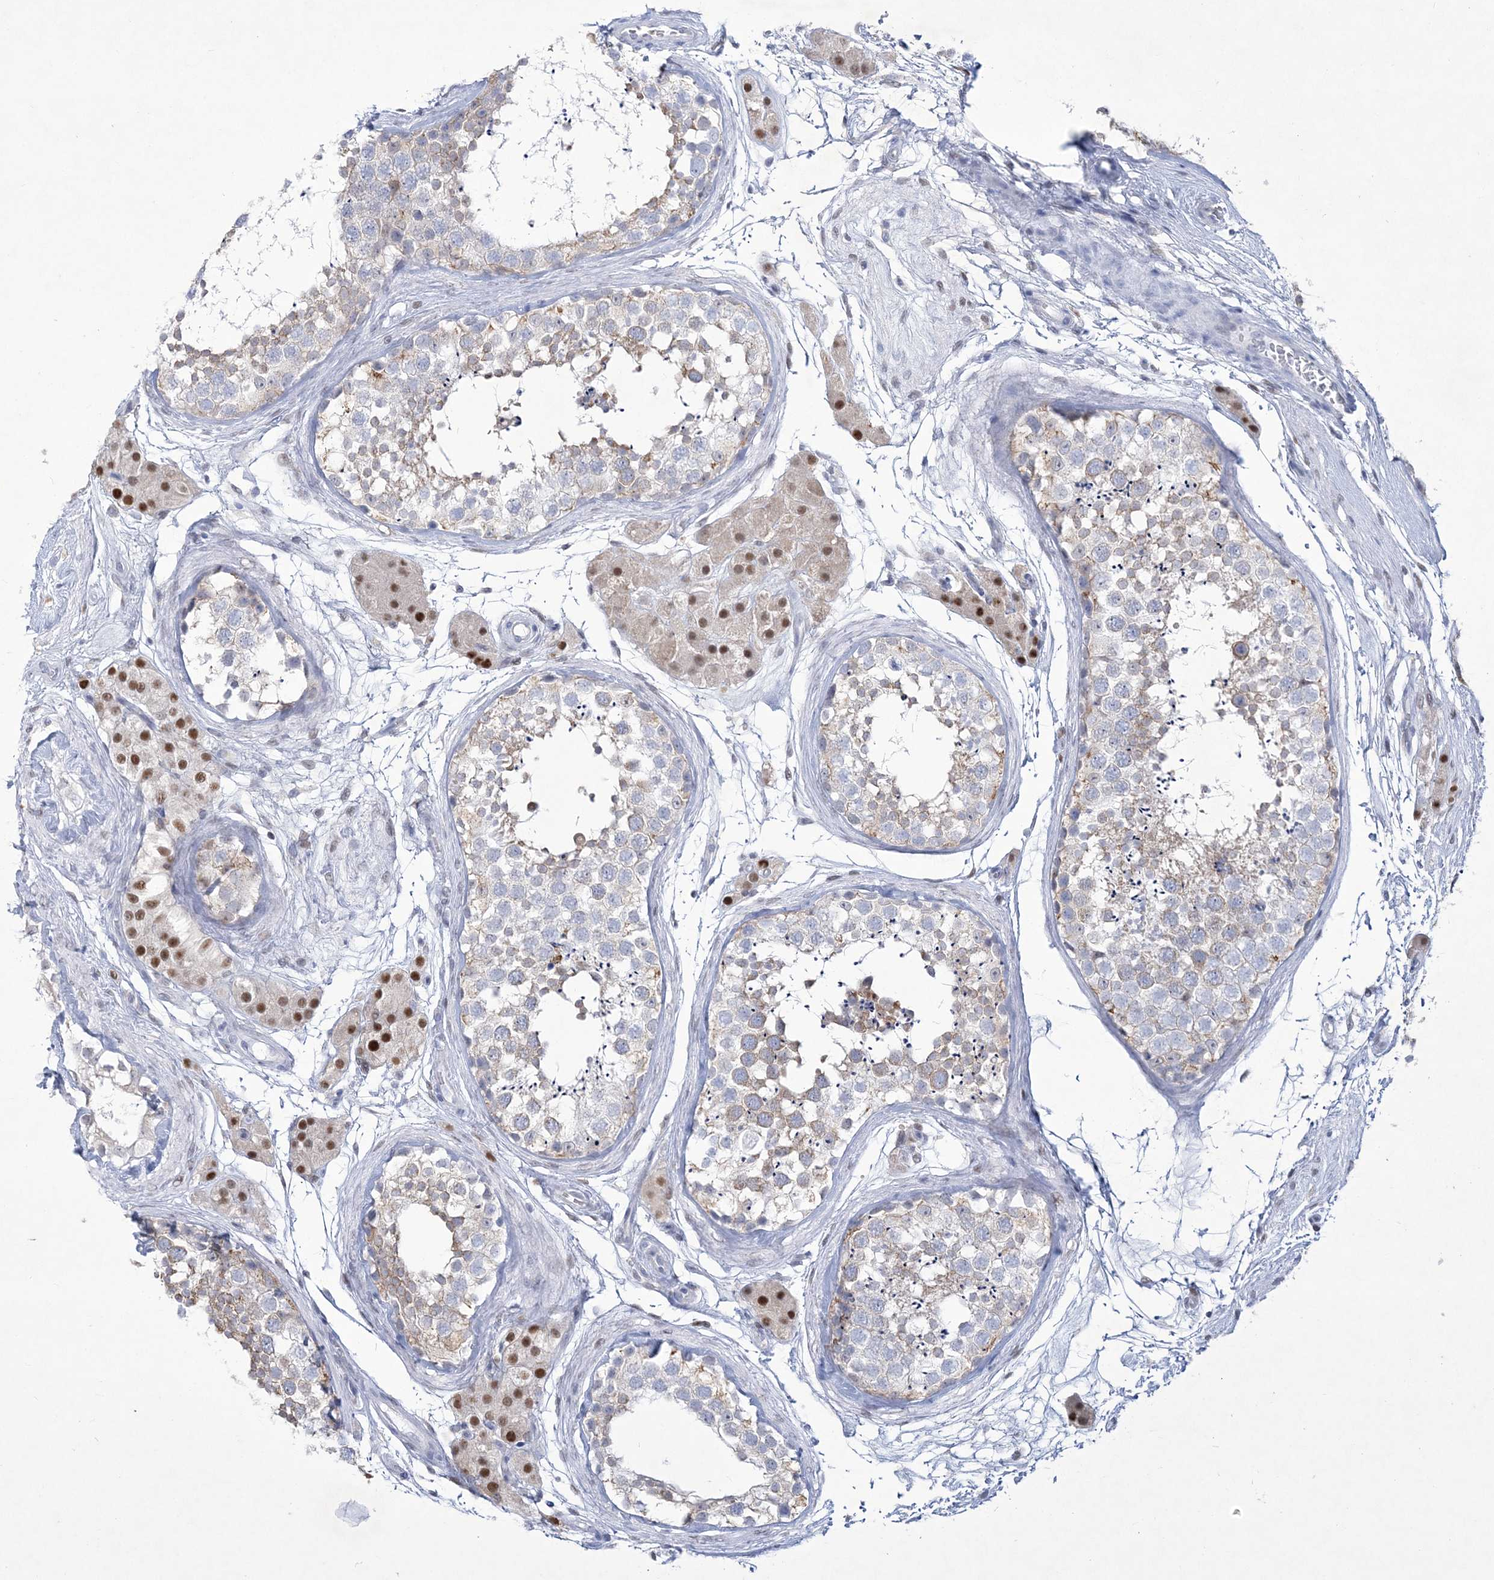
{"staining": {"intensity": "moderate", "quantity": "<25%", "location": "nuclear"}, "tissue": "testis", "cell_type": "Cells in seminiferous ducts", "image_type": "normal", "snomed": [{"axis": "morphology", "description": "Normal tissue, NOS"}, {"axis": "topography", "description": "Testis"}], "caption": "Moderate nuclear staining for a protein is present in approximately <25% of cells in seminiferous ducts of unremarkable testis using IHC.", "gene": "WDR27", "patient": {"sex": "male", "age": 56}}